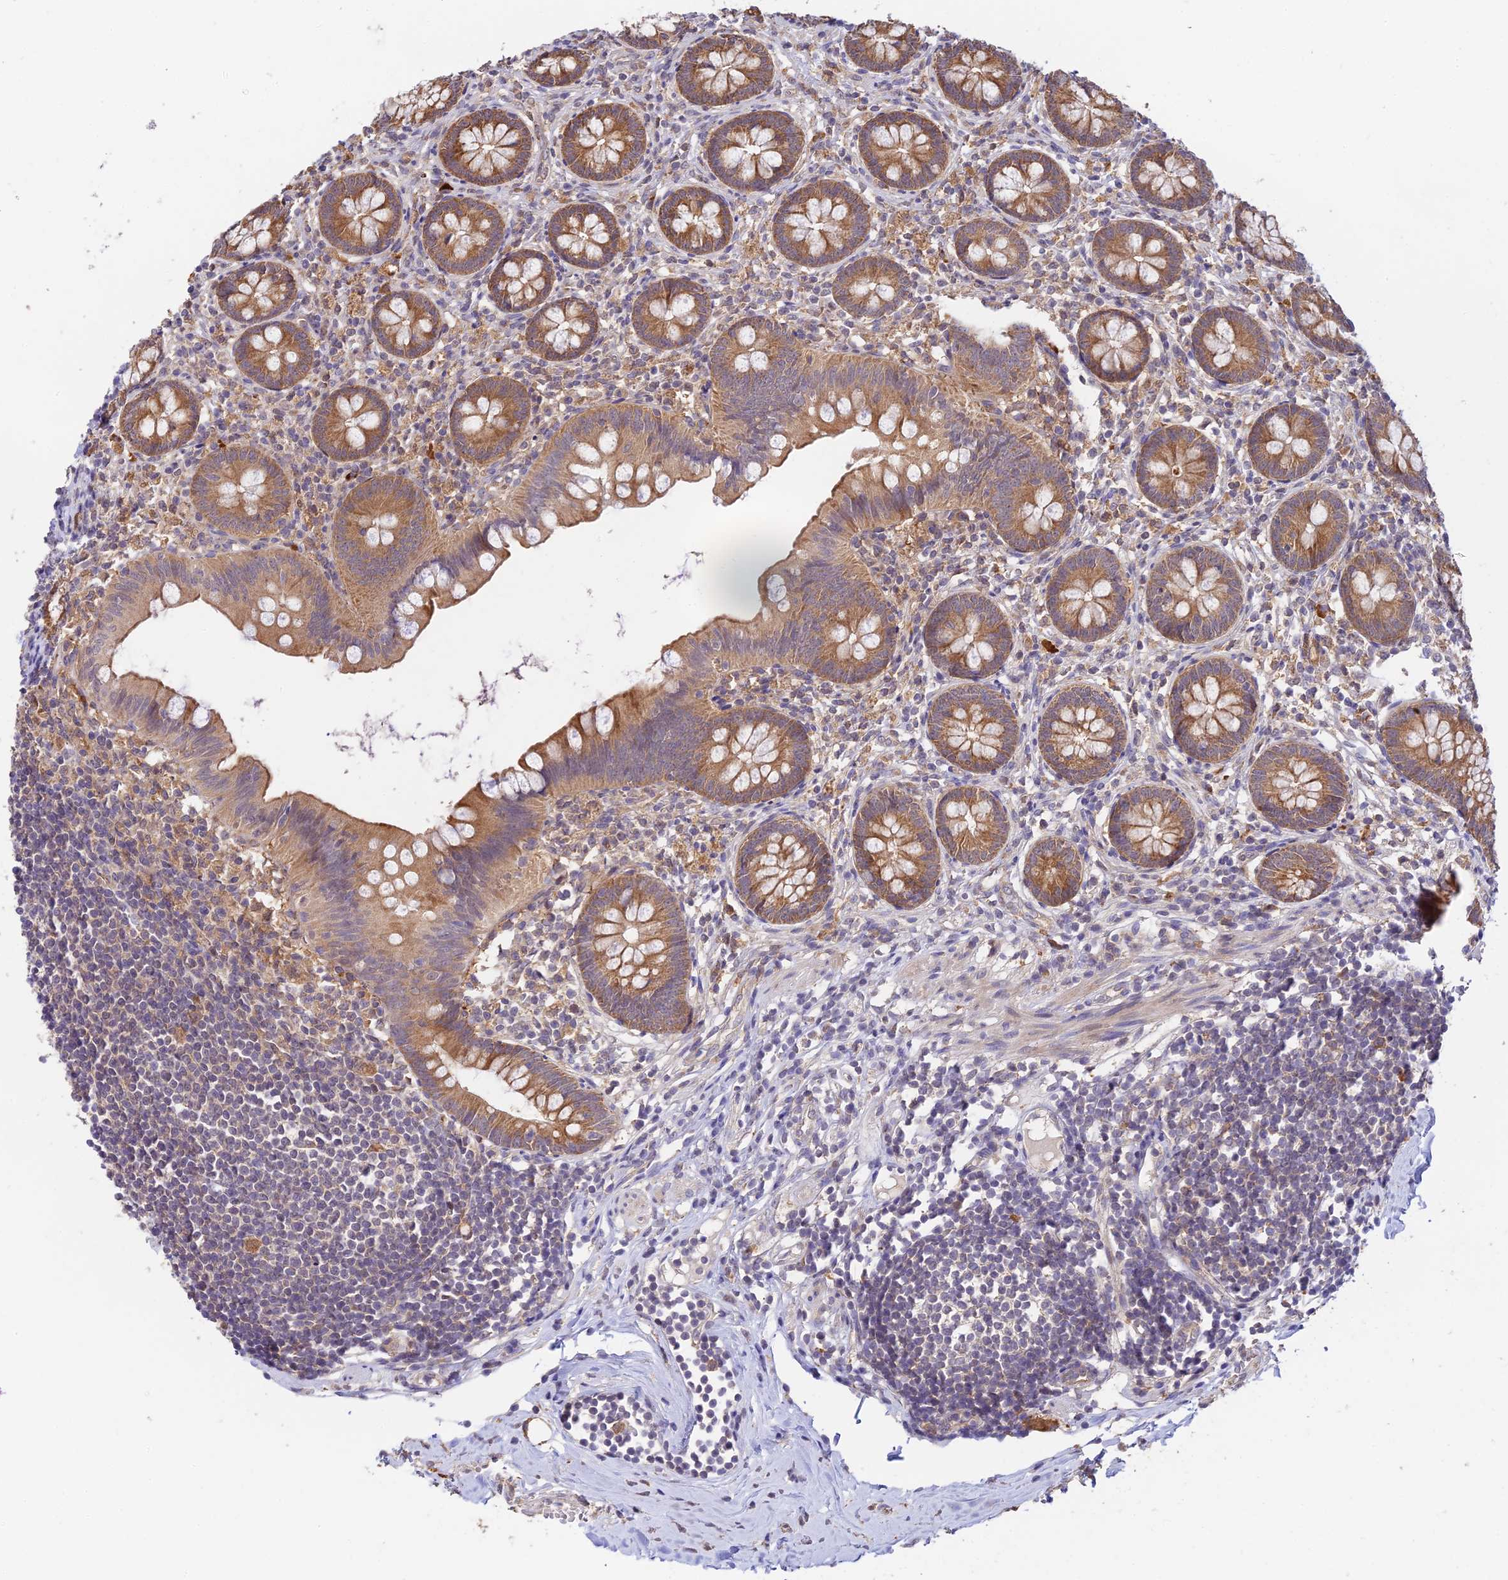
{"staining": {"intensity": "moderate", "quantity": ">75%", "location": "cytoplasmic/membranous"}, "tissue": "appendix", "cell_type": "Glandular cells", "image_type": "normal", "snomed": [{"axis": "morphology", "description": "Normal tissue, NOS"}, {"axis": "topography", "description": "Appendix"}], "caption": "Appendix stained for a protein exhibits moderate cytoplasmic/membranous positivity in glandular cells. The protein is shown in brown color, while the nuclei are stained blue.", "gene": "C3orf20", "patient": {"sex": "female", "age": 62}}